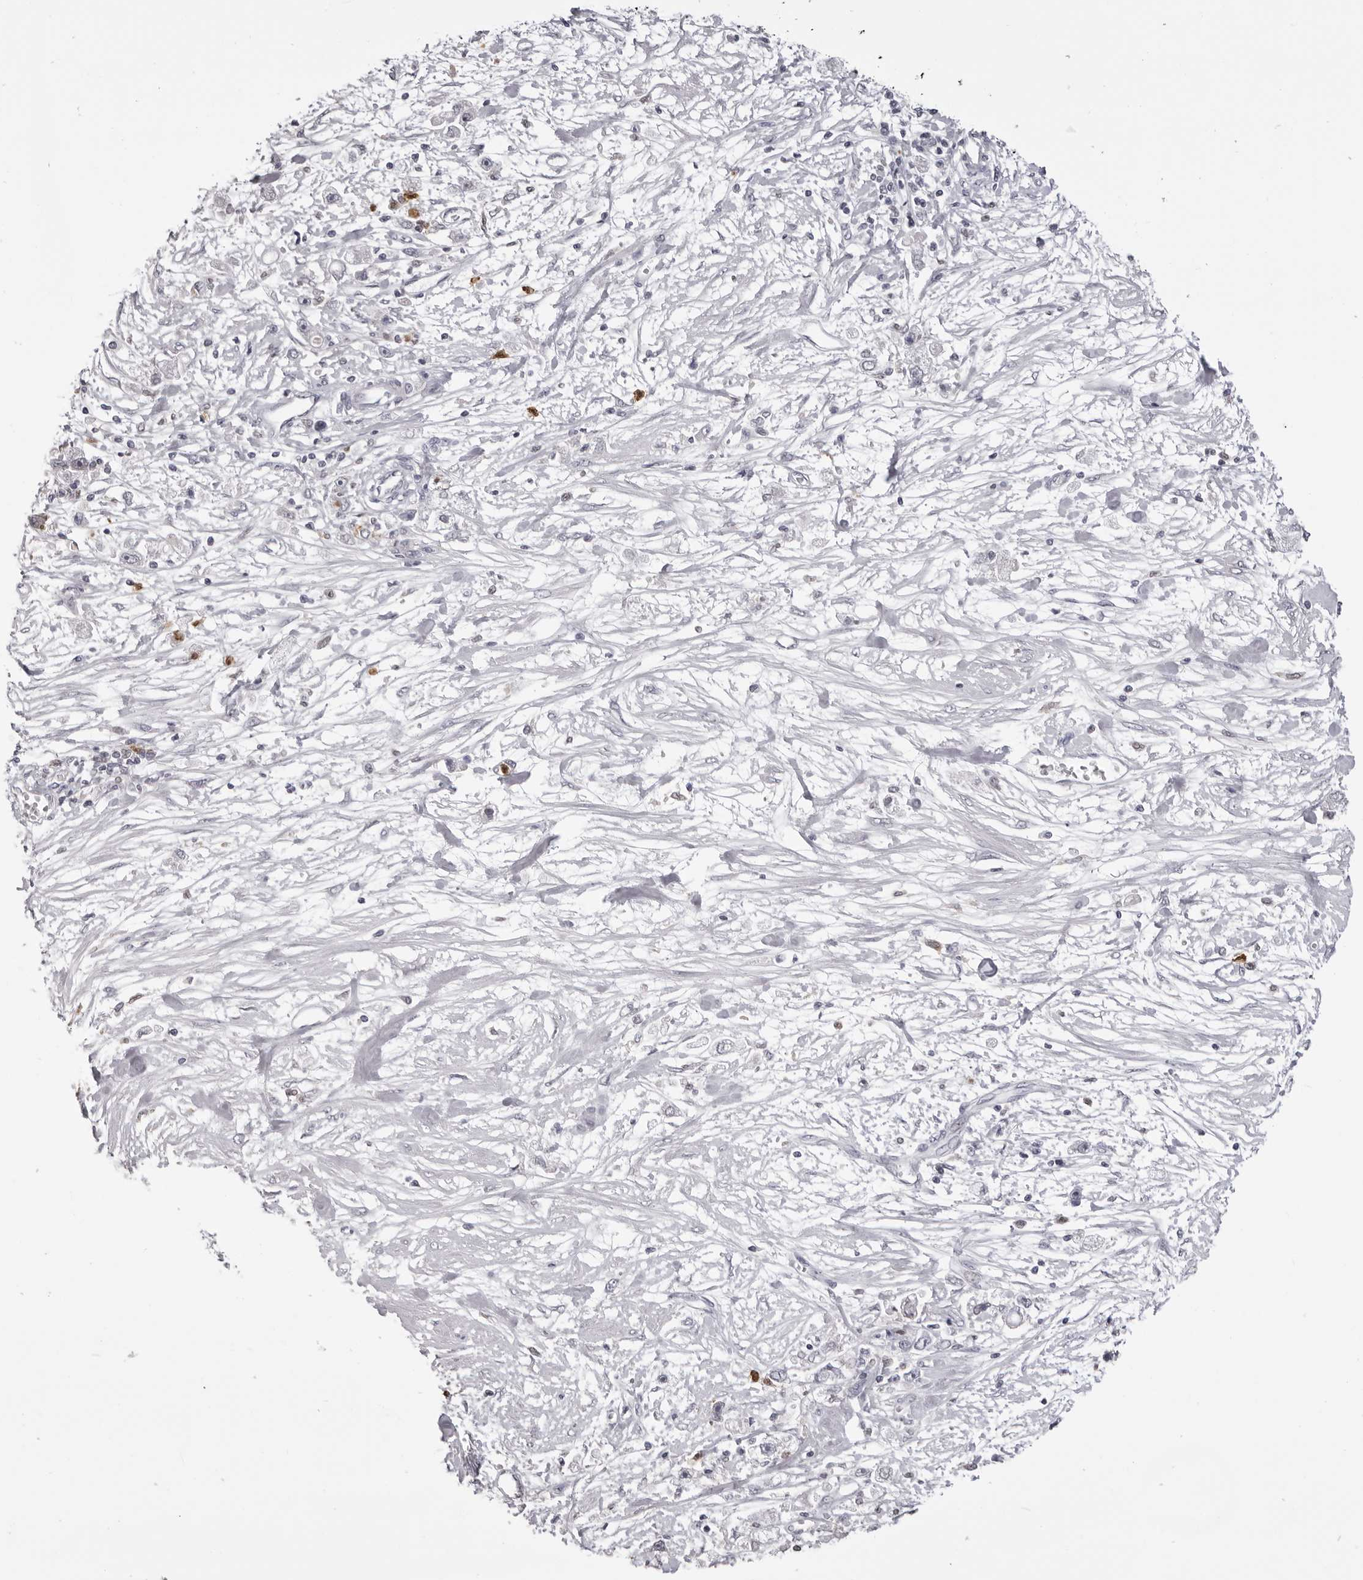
{"staining": {"intensity": "negative", "quantity": "none", "location": "none"}, "tissue": "stomach cancer", "cell_type": "Tumor cells", "image_type": "cancer", "snomed": [{"axis": "morphology", "description": "Adenocarcinoma, NOS"}, {"axis": "topography", "description": "Stomach"}], "caption": "IHC histopathology image of neoplastic tissue: stomach cancer stained with DAB (3,3'-diaminobenzidine) exhibits no significant protein staining in tumor cells. (DAB immunohistochemistry with hematoxylin counter stain).", "gene": "IL31", "patient": {"sex": "female", "age": 59}}